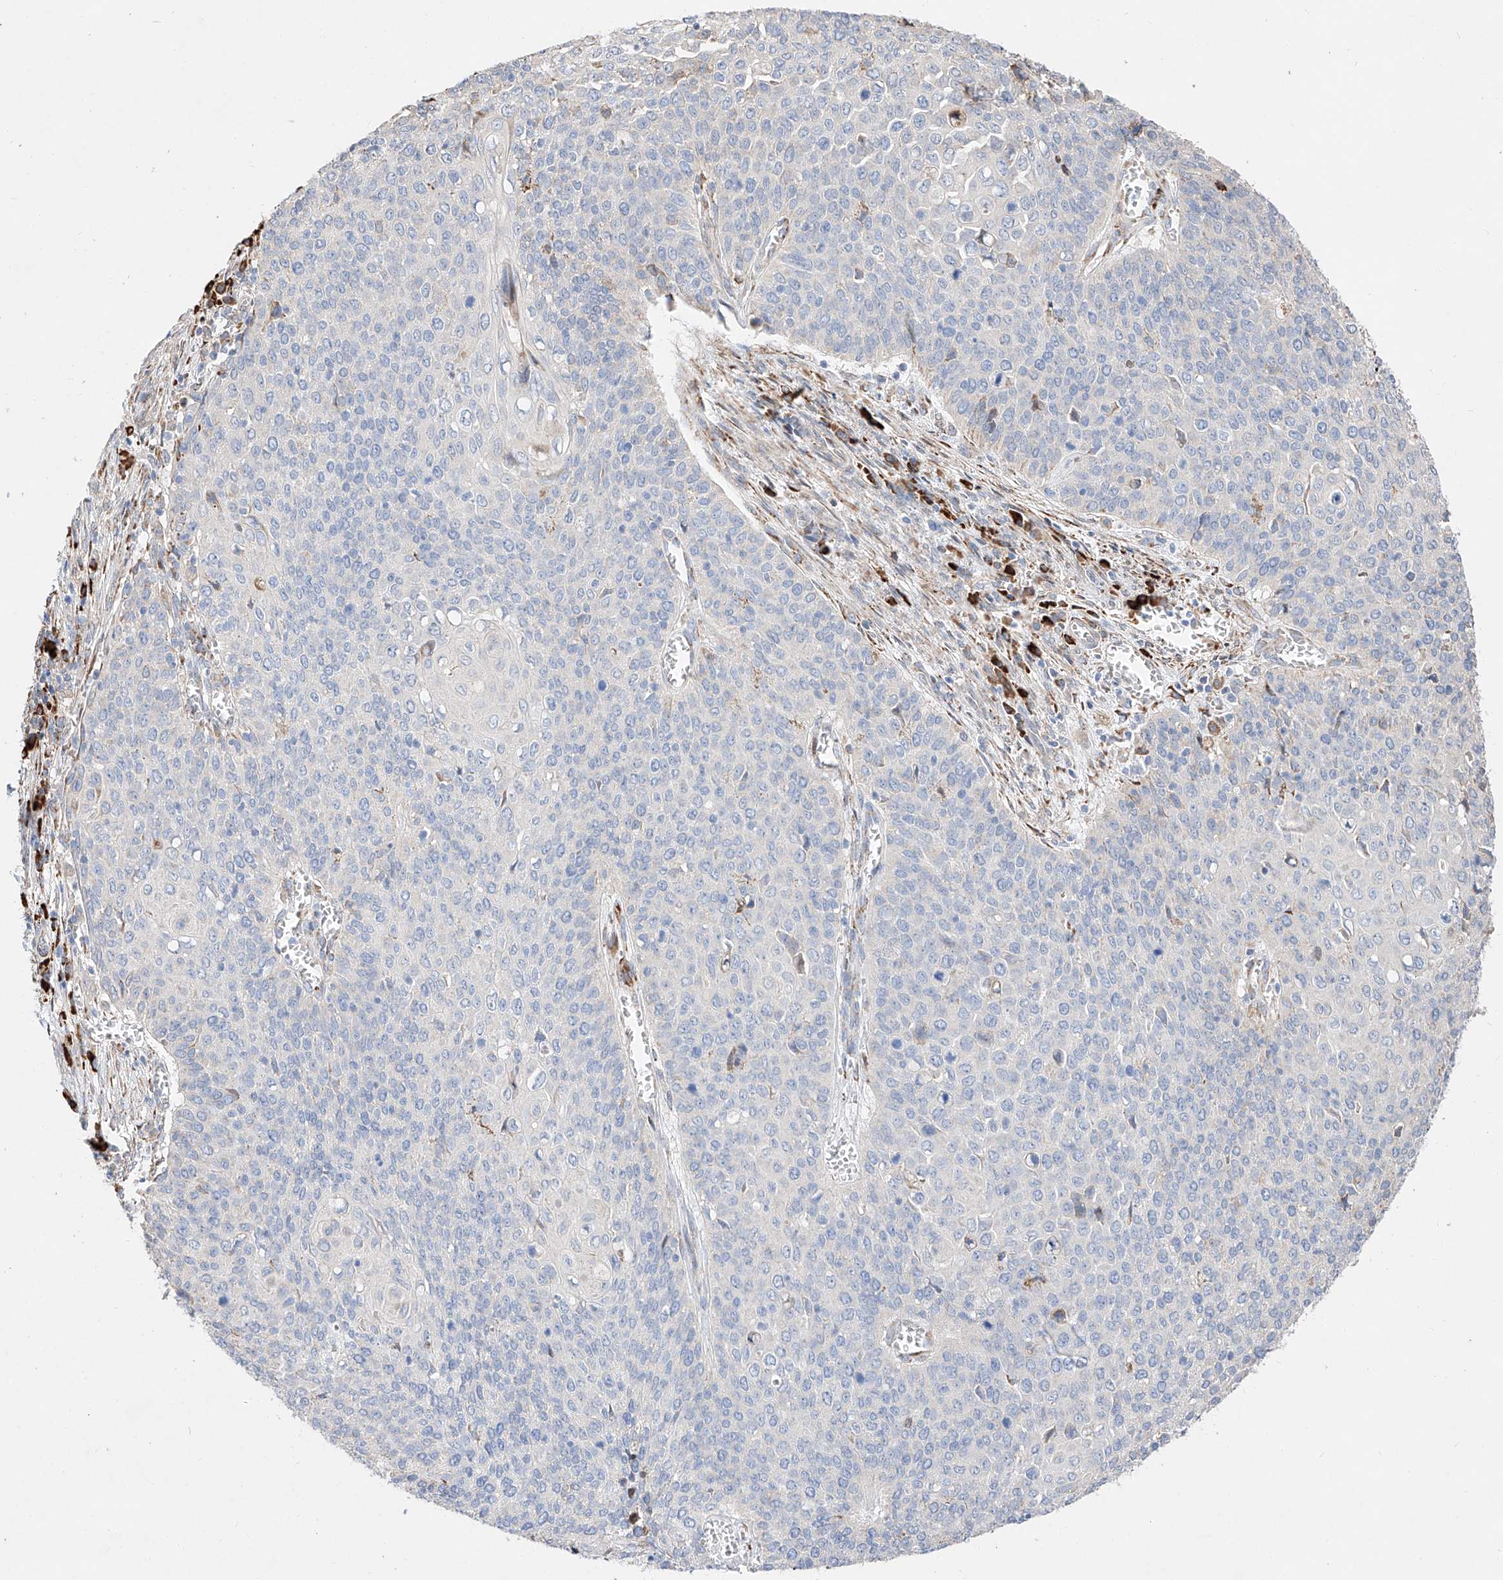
{"staining": {"intensity": "negative", "quantity": "none", "location": "none"}, "tissue": "cervical cancer", "cell_type": "Tumor cells", "image_type": "cancer", "snomed": [{"axis": "morphology", "description": "Squamous cell carcinoma, NOS"}, {"axis": "topography", "description": "Cervix"}], "caption": "Immunohistochemistry (IHC) micrograph of human cervical cancer stained for a protein (brown), which exhibits no staining in tumor cells. (Immunohistochemistry (IHC), brightfield microscopy, high magnification).", "gene": "ATP9B", "patient": {"sex": "female", "age": 39}}